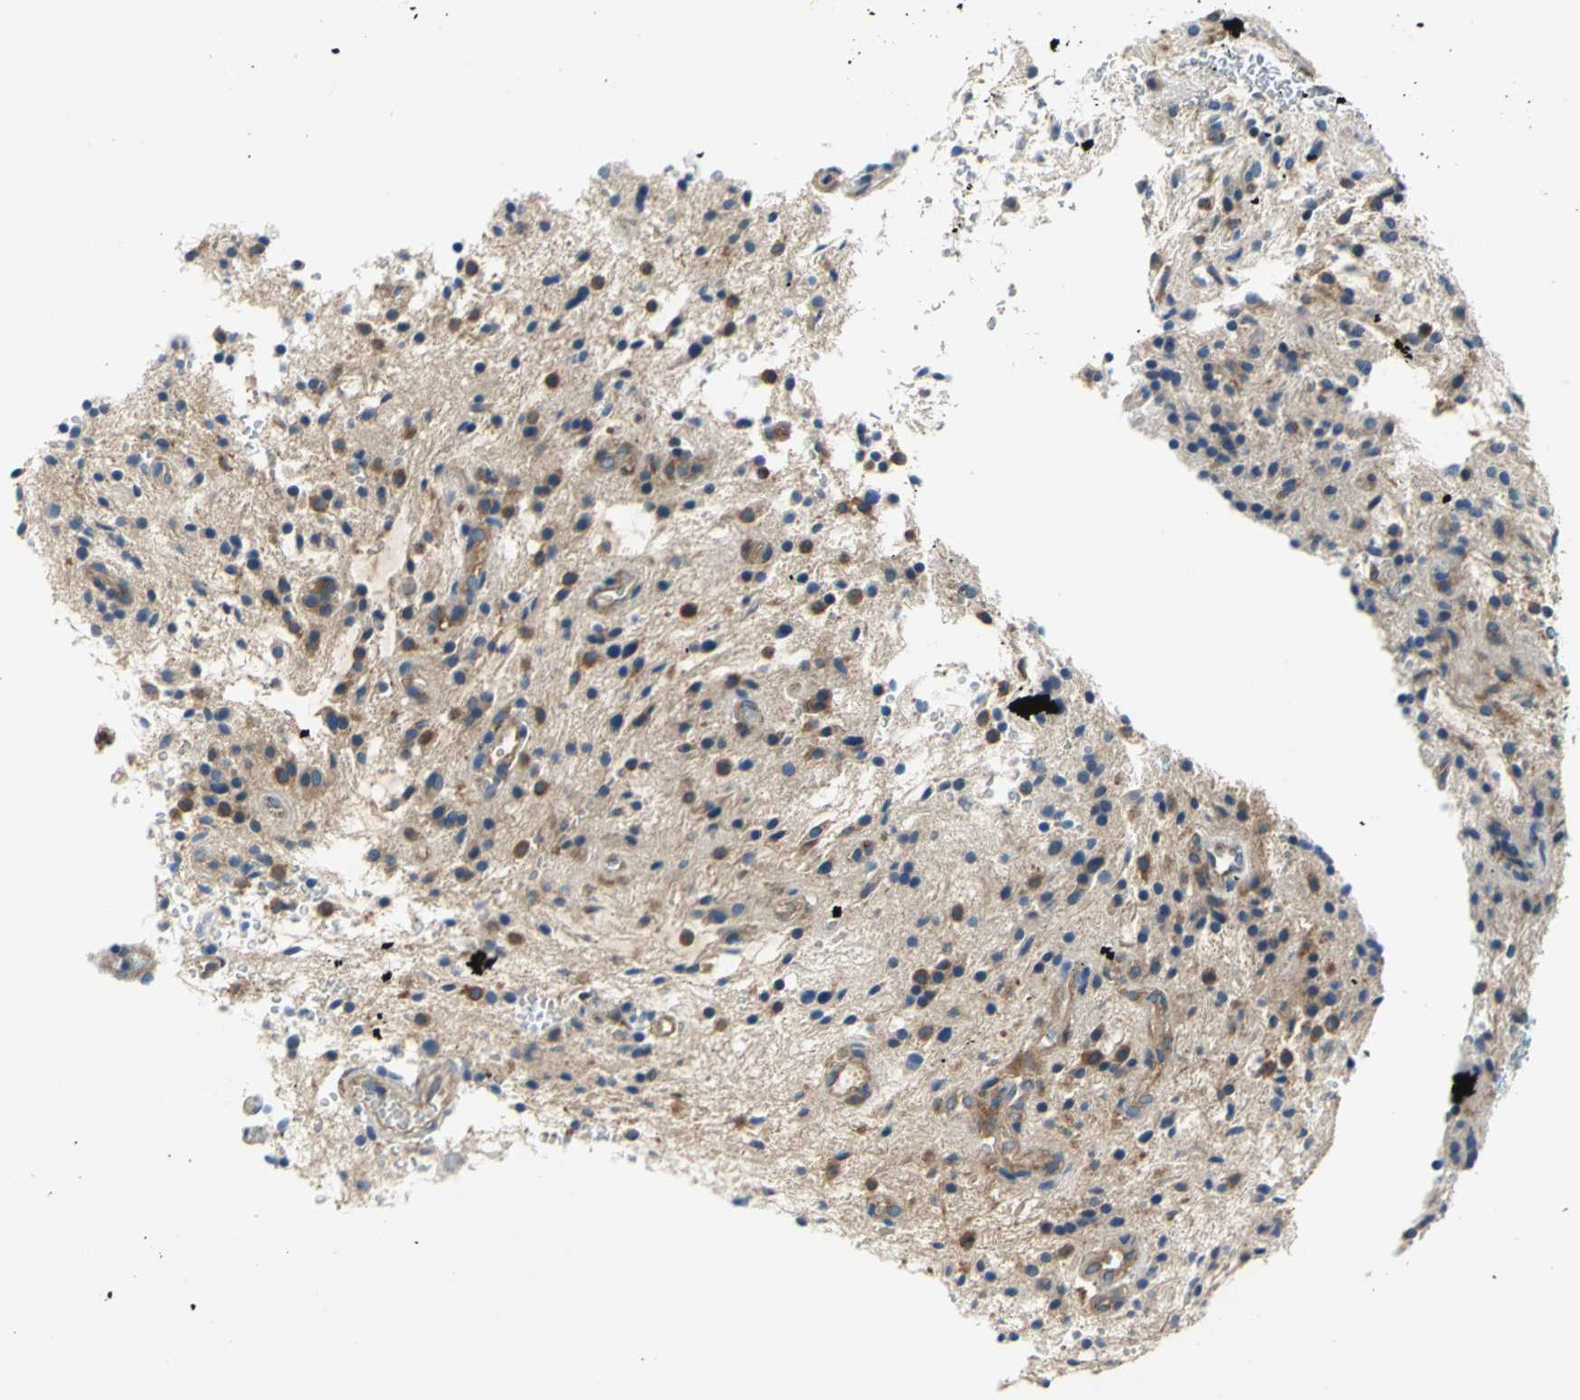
{"staining": {"intensity": "strong", "quantity": "<25%", "location": "cytoplasmic/membranous,nuclear"}, "tissue": "glioma", "cell_type": "Tumor cells", "image_type": "cancer", "snomed": [{"axis": "morphology", "description": "Glioma, malignant, NOS"}, {"axis": "topography", "description": "Cerebellum"}], "caption": "This image demonstrates malignant glioma stained with immunohistochemistry (IHC) to label a protein in brown. The cytoplasmic/membranous and nuclear of tumor cells show strong positivity for the protein. Nuclei are counter-stained blue.", "gene": "TRIM25", "patient": {"sex": "female", "age": 10}}